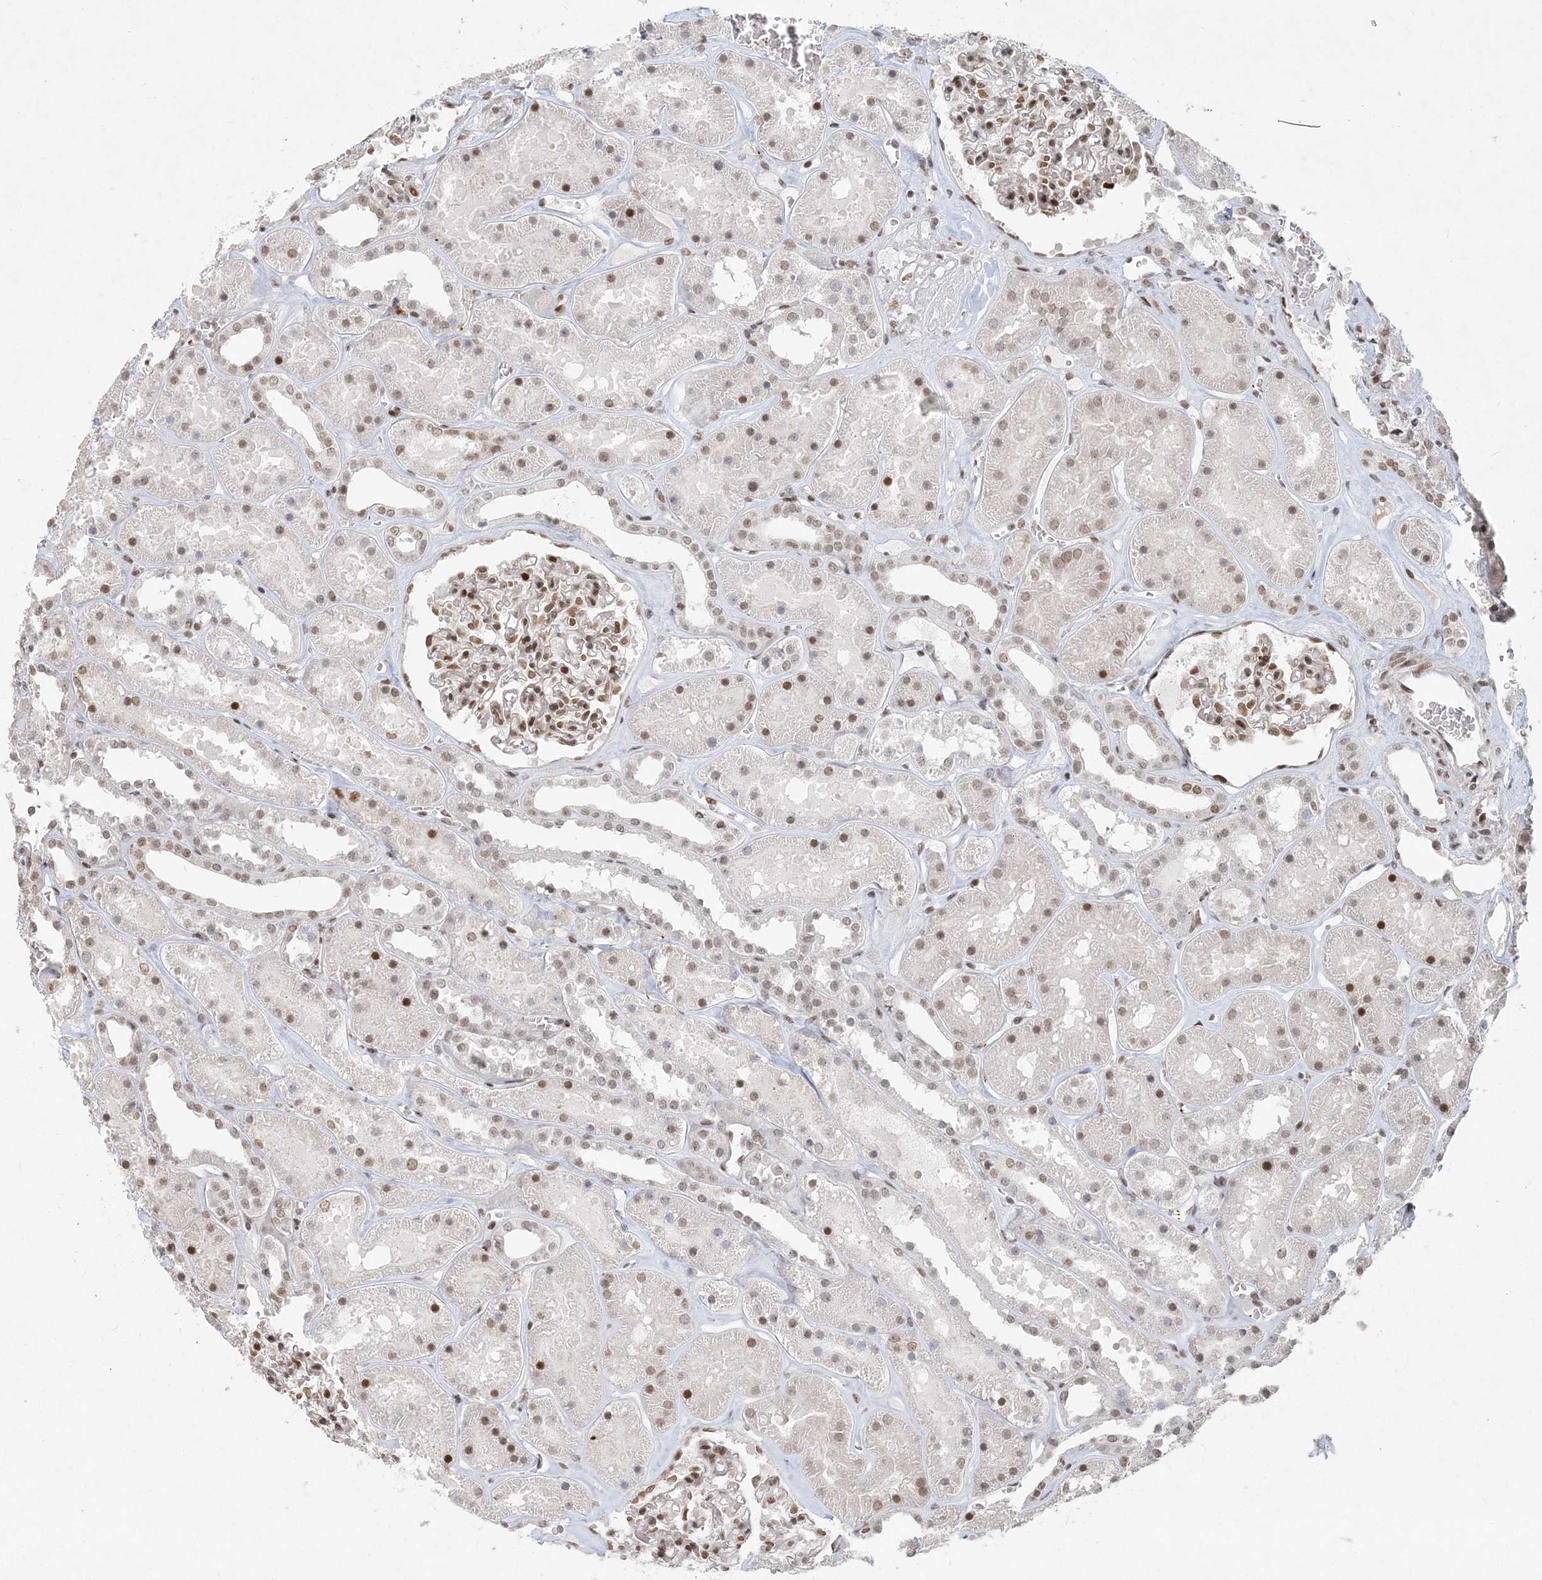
{"staining": {"intensity": "moderate", "quantity": ">75%", "location": "nuclear"}, "tissue": "kidney", "cell_type": "Cells in glomeruli", "image_type": "normal", "snomed": [{"axis": "morphology", "description": "Normal tissue, NOS"}, {"axis": "topography", "description": "Kidney"}], "caption": "High-magnification brightfield microscopy of benign kidney stained with DAB (brown) and counterstained with hematoxylin (blue). cells in glomeruli exhibit moderate nuclear staining is identified in approximately>75% of cells.", "gene": "BAZ1B", "patient": {"sex": "female", "age": 41}}